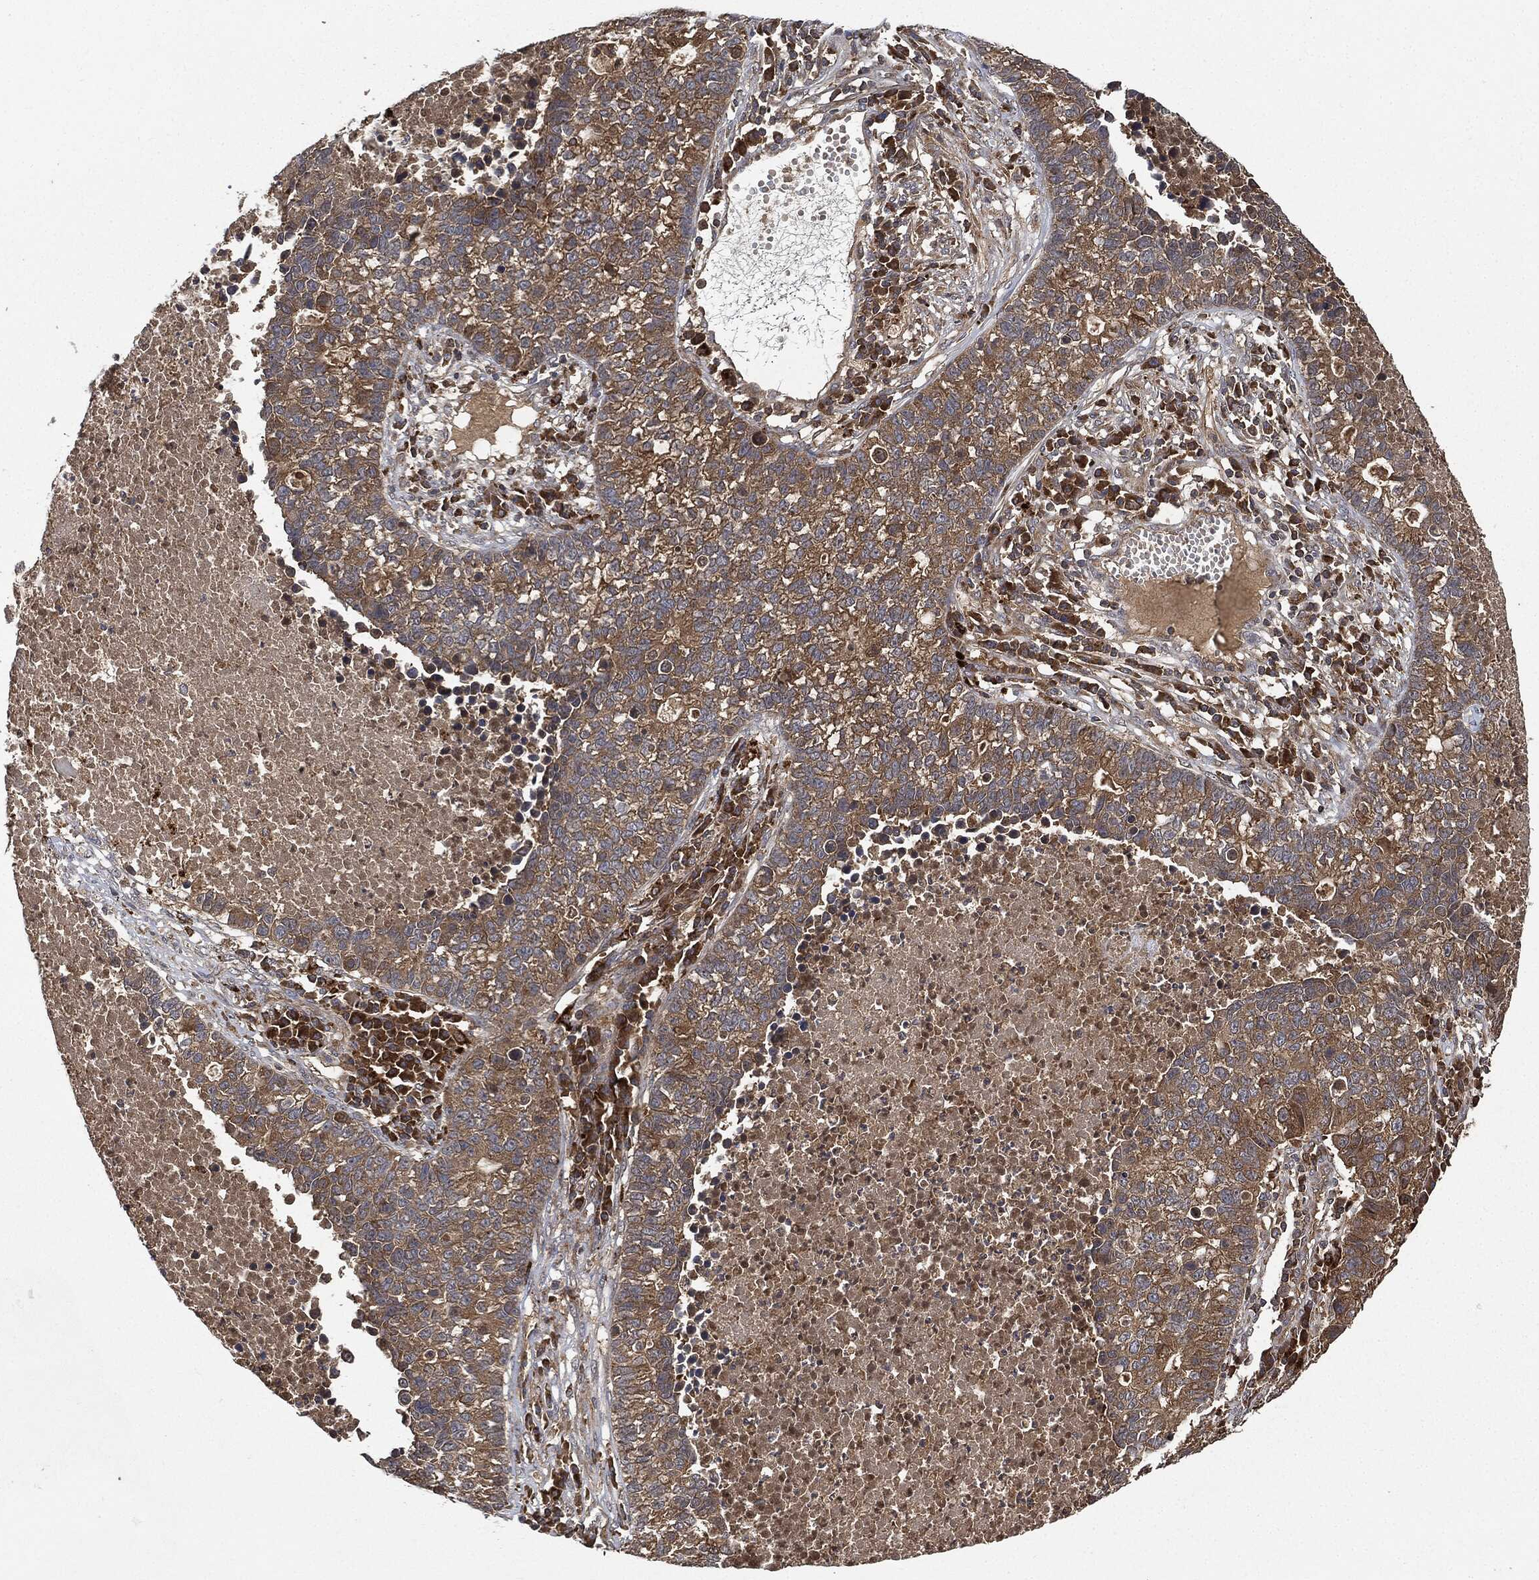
{"staining": {"intensity": "weak", "quantity": "25%-75%", "location": "cytoplasmic/membranous"}, "tissue": "lung cancer", "cell_type": "Tumor cells", "image_type": "cancer", "snomed": [{"axis": "morphology", "description": "Adenocarcinoma, NOS"}, {"axis": "topography", "description": "Lung"}], "caption": "Lung adenocarcinoma stained with a protein marker reveals weak staining in tumor cells.", "gene": "BRAF", "patient": {"sex": "male", "age": 57}}